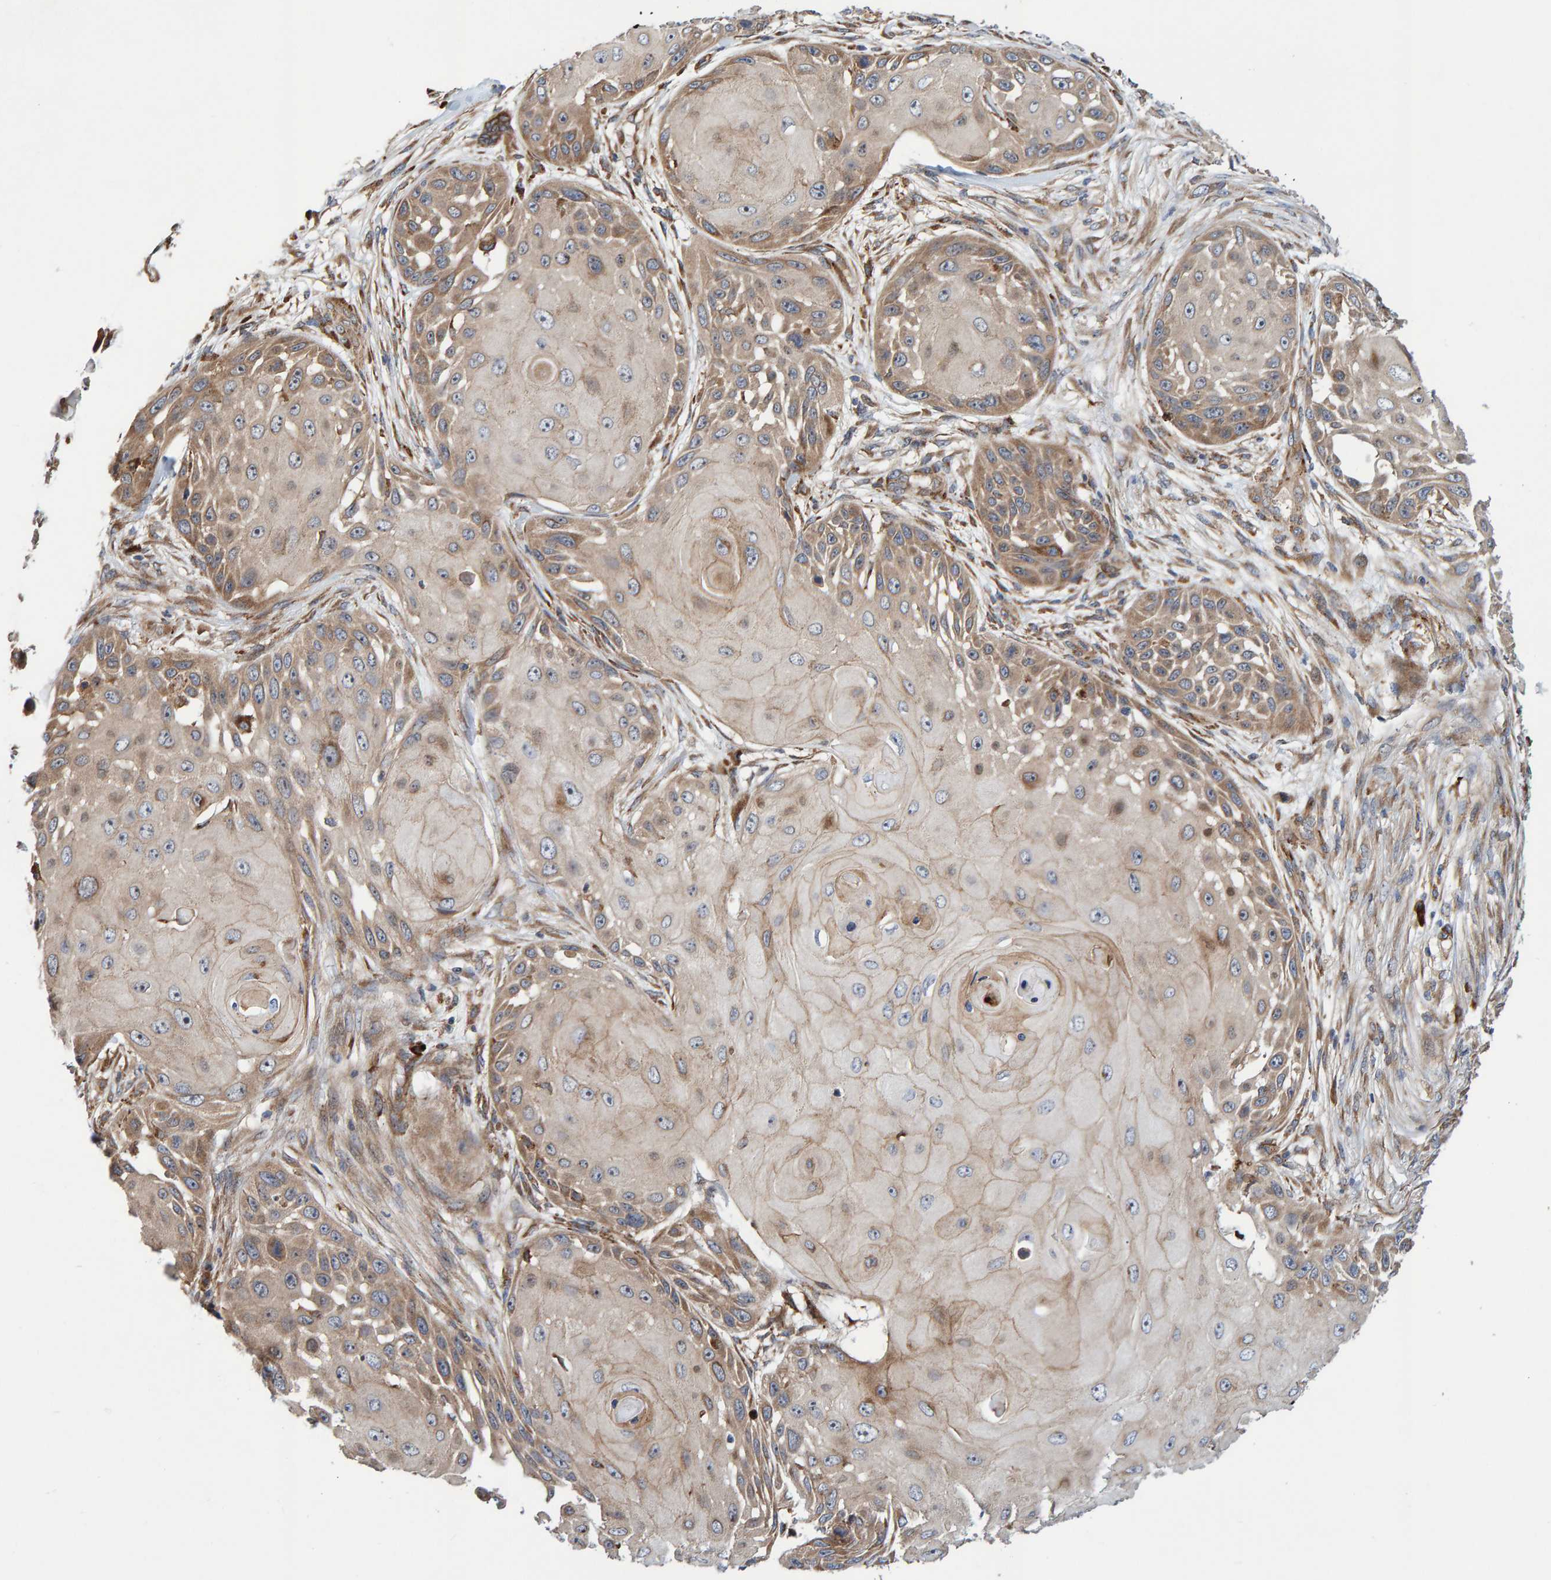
{"staining": {"intensity": "weak", "quantity": ">75%", "location": "cytoplasmic/membranous"}, "tissue": "skin cancer", "cell_type": "Tumor cells", "image_type": "cancer", "snomed": [{"axis": "morphology", "description": "Squamous cell carcinoma, NOS"}, {"axis": "topography", "description": "Skin"}], "caption": "An image of human skin cancer stained for a protein exhibits weak cytoplasmic/membranous brown staining in tumor cells. (DAB IHC, brown staining for protein, blue staining for nuclei).", "gene": "KIAA0753", "patient": {"sex": "female", "age": 44}}